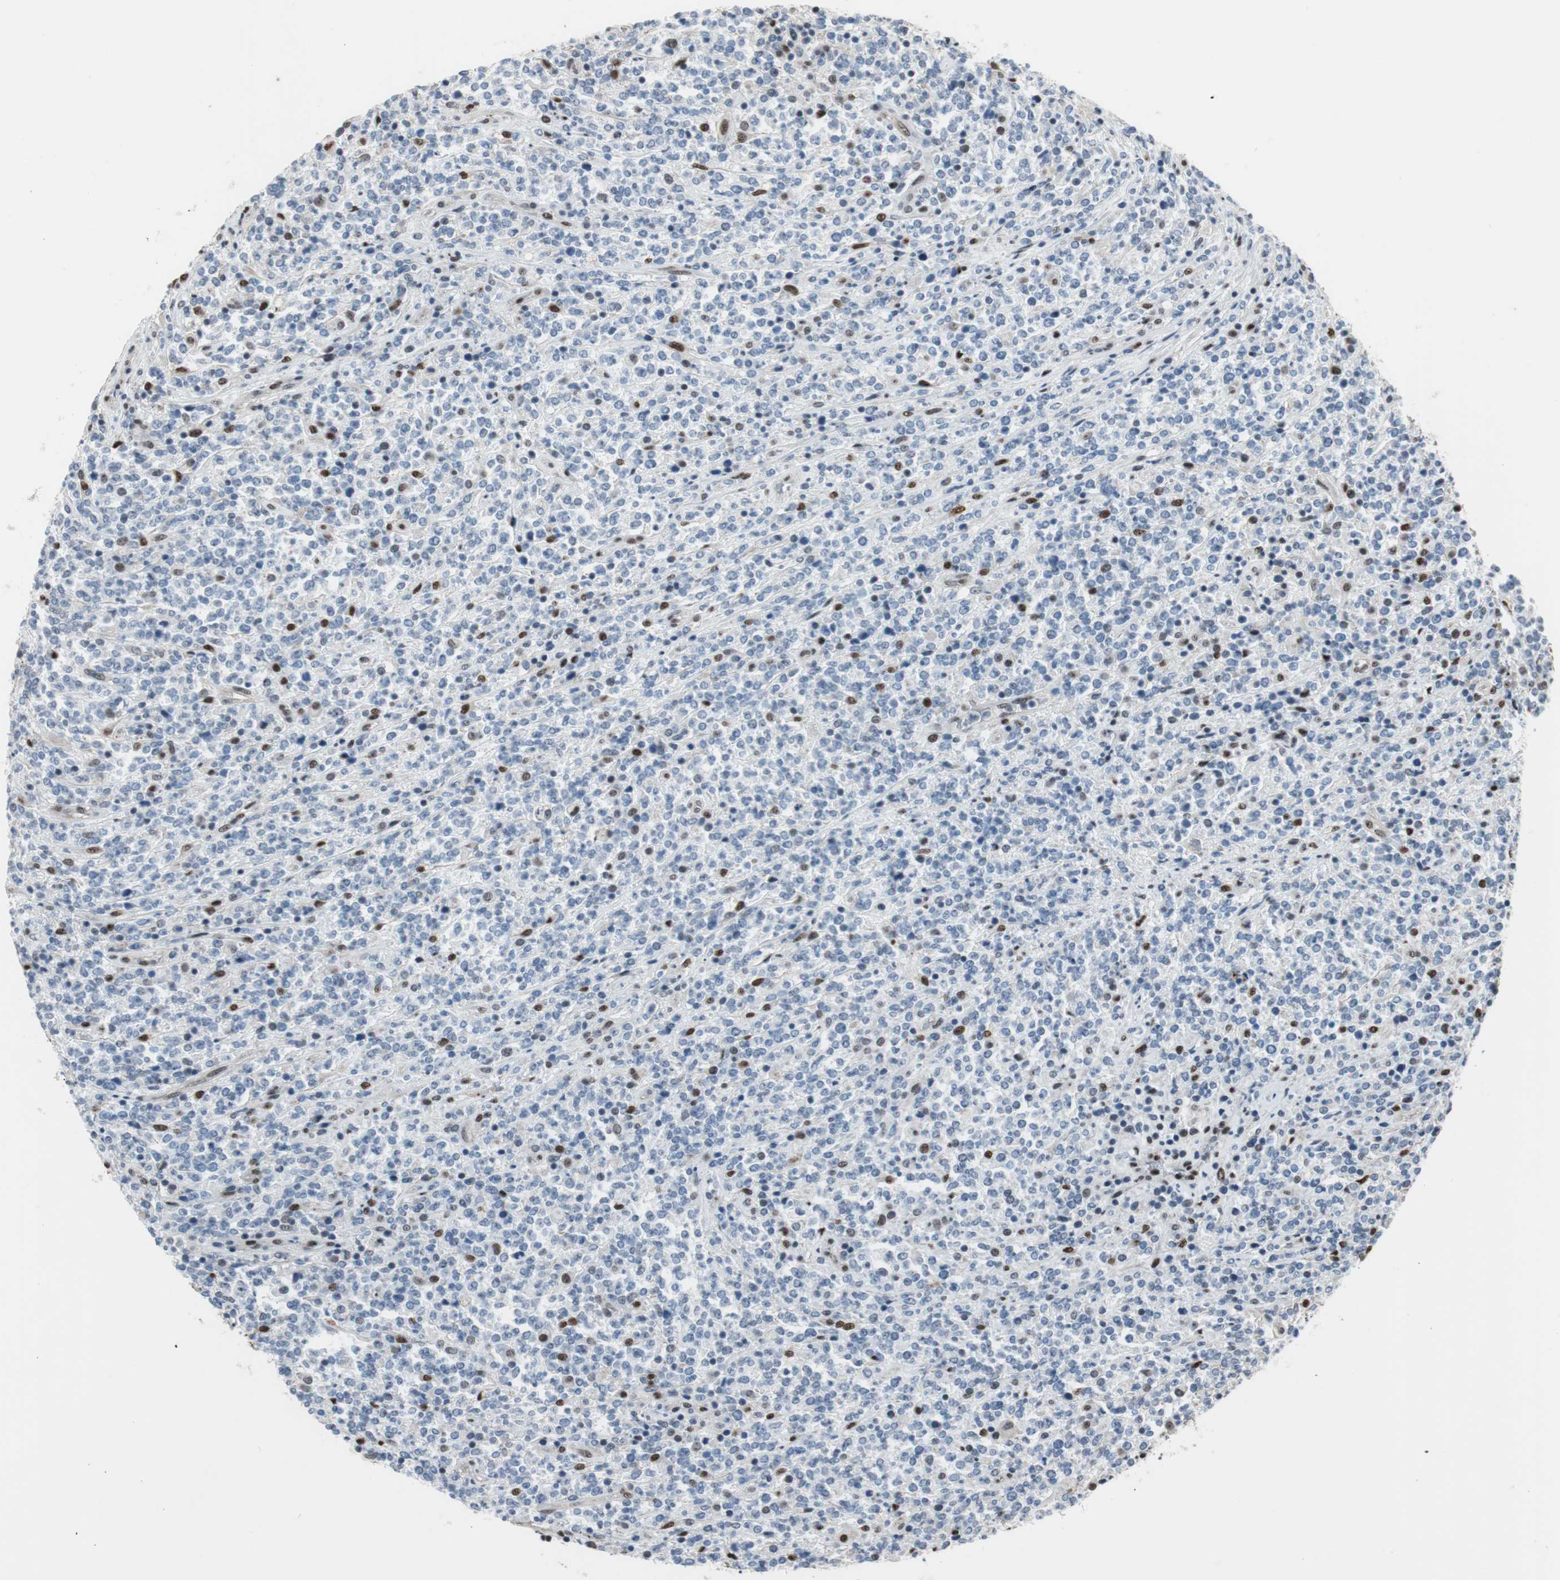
{"staining": {"intensity": "moderate", "quantity": "<25%", "location": "nuclear"}, "tissue": "lymphoma", "cell_type": "Tumor cells", "image_type": "cancer", "snomed": [{"axis": "morphology", "description": "Malignant lymphoma, non-Hodgkin's type, High grade"}, {"axis": "topography", "description": "Soft tissue"}], "caption": "Malignant lymphoma, non-Hodgkin's type (high-grade) stained with a brown dye reveals moderate nuclear positive positivity in about <25% of tumor cells.", "gene": "PML", "patient": {"sex": "male", "age": 18}}